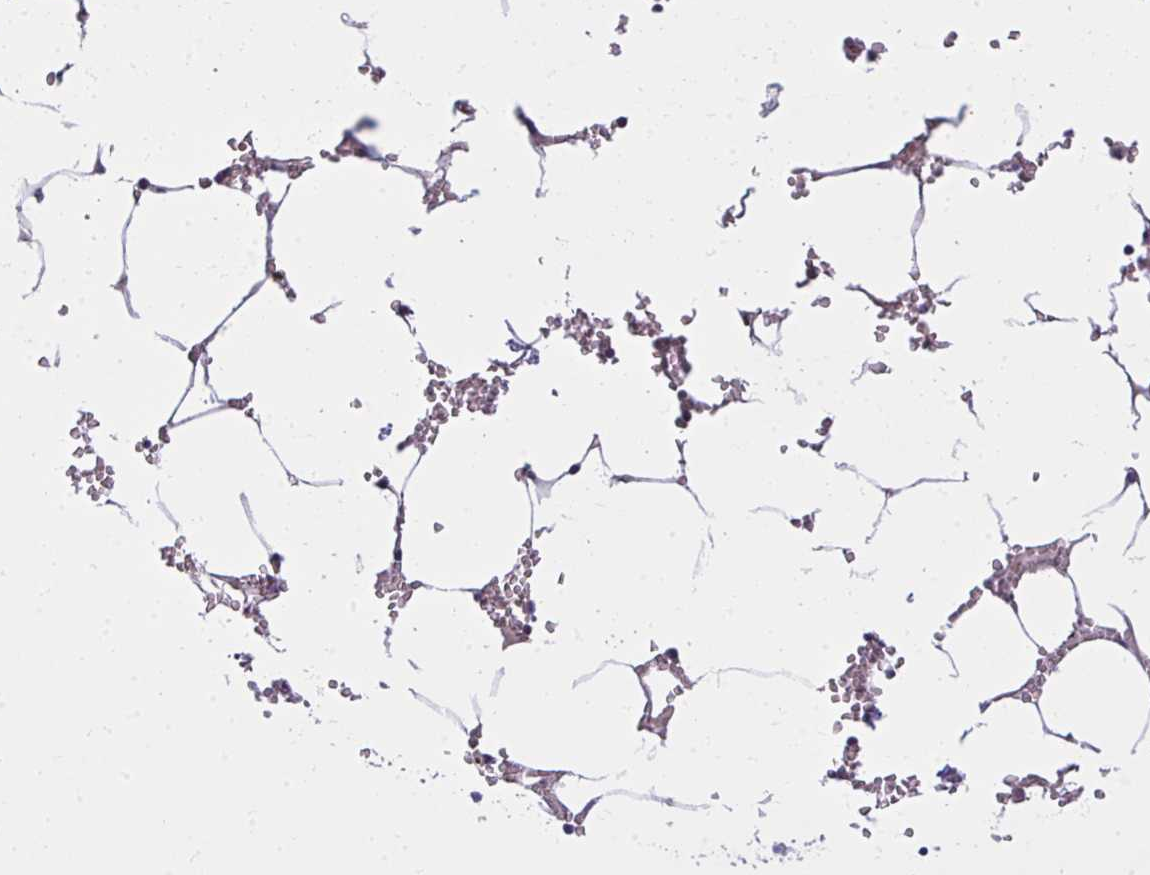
{"staining": {"intensity": "negative", "quantity": "none", "location": "none"}, "tissue": "bone marrow", "cell_type": "Hematopoietic cells", "image_type": "normal", "snomed": [{"axis": "morphology", "description": "Normal tissue, NOS"}, {"axis": "topography", "description": "Bone marrow"}], "caption": "This is an immunohistochemistry image of normal human bone marrow. There is no positivity in hematopoietic cells.", "gene": "SLC14A1", "patient": {"sex": "male", "age": 54}}